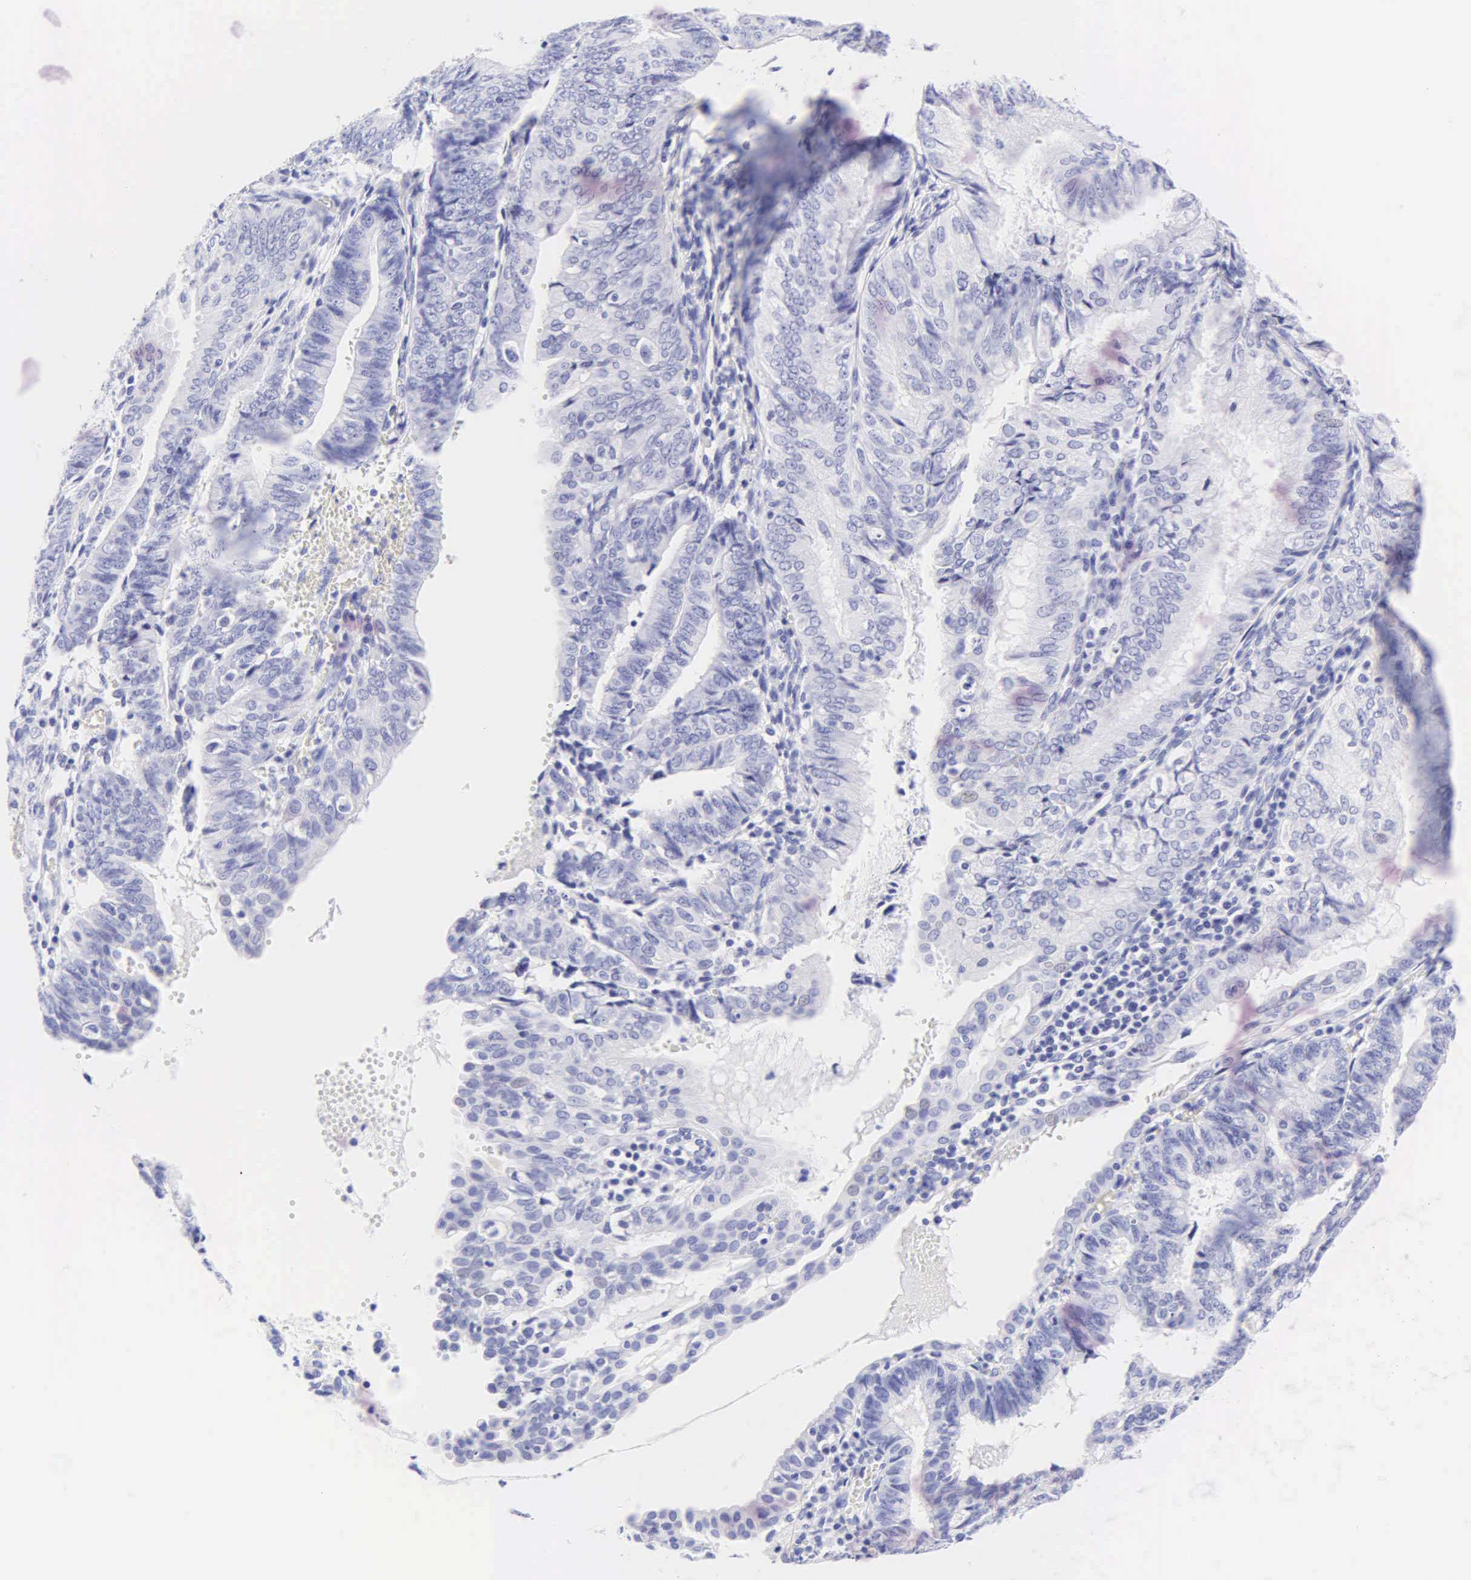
{"staining": {"intensity": "negative", "quantity": "none", "location": "none"}, "tissue": "endometrial cancer", "cell_type": "Tumor cells", "image_type": "cancer", "snomed": [{"axis": "morphology", "description": "Adenocarcinoma, NOS"}, {"axis": "topography", "description": "Endometrium"}], "caption": "This is an immunohistochemistry (IHC) histopathology image of endometrial adenocarcinoma. There is no staining in tumor cells.", "gene": "KRT20", "patient": {"sex": "female", "age": 66}}